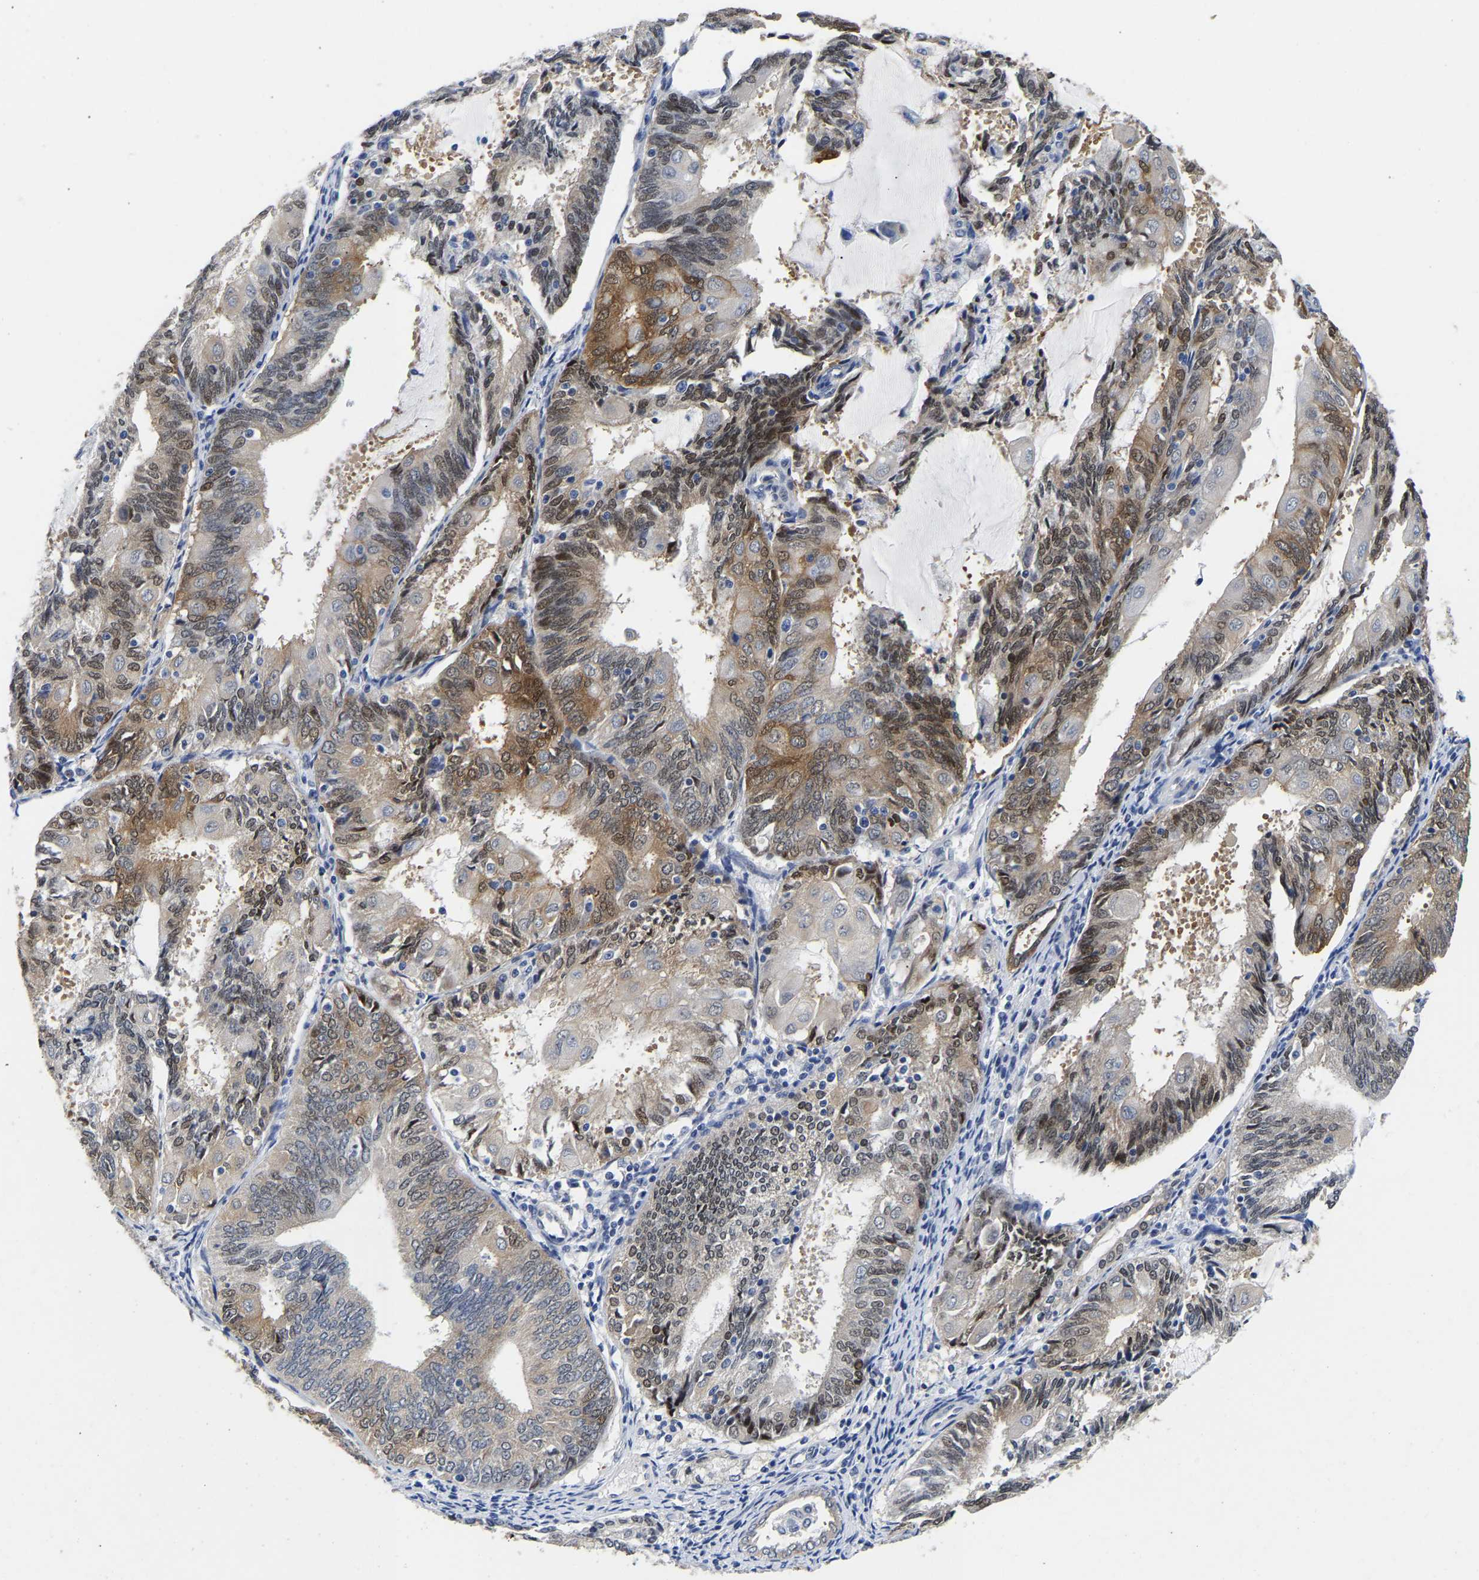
{"staining": {"intensity": "moderate", "quantity": "<25%", "location": "cytoplasmic/membranous,nuclear"}, "tissue": "endometrial cancer", "cell_type": "Tumor cells", "image_type": "cancer", "snomed": [{"axis": "morphology", "description": "Adenocarcinoma, NOS"}, {"axis": "topography", "description": "Endometrium"}], "caption": "IHC of adenocarcinoma (endometrial) exhibits low levels of moderate cytoplasmic/membranous and nuclear staining in approximately <25% of tumor cells.", "gene": "CCDC6", "patient": {"sex": "female", "age": 81}}